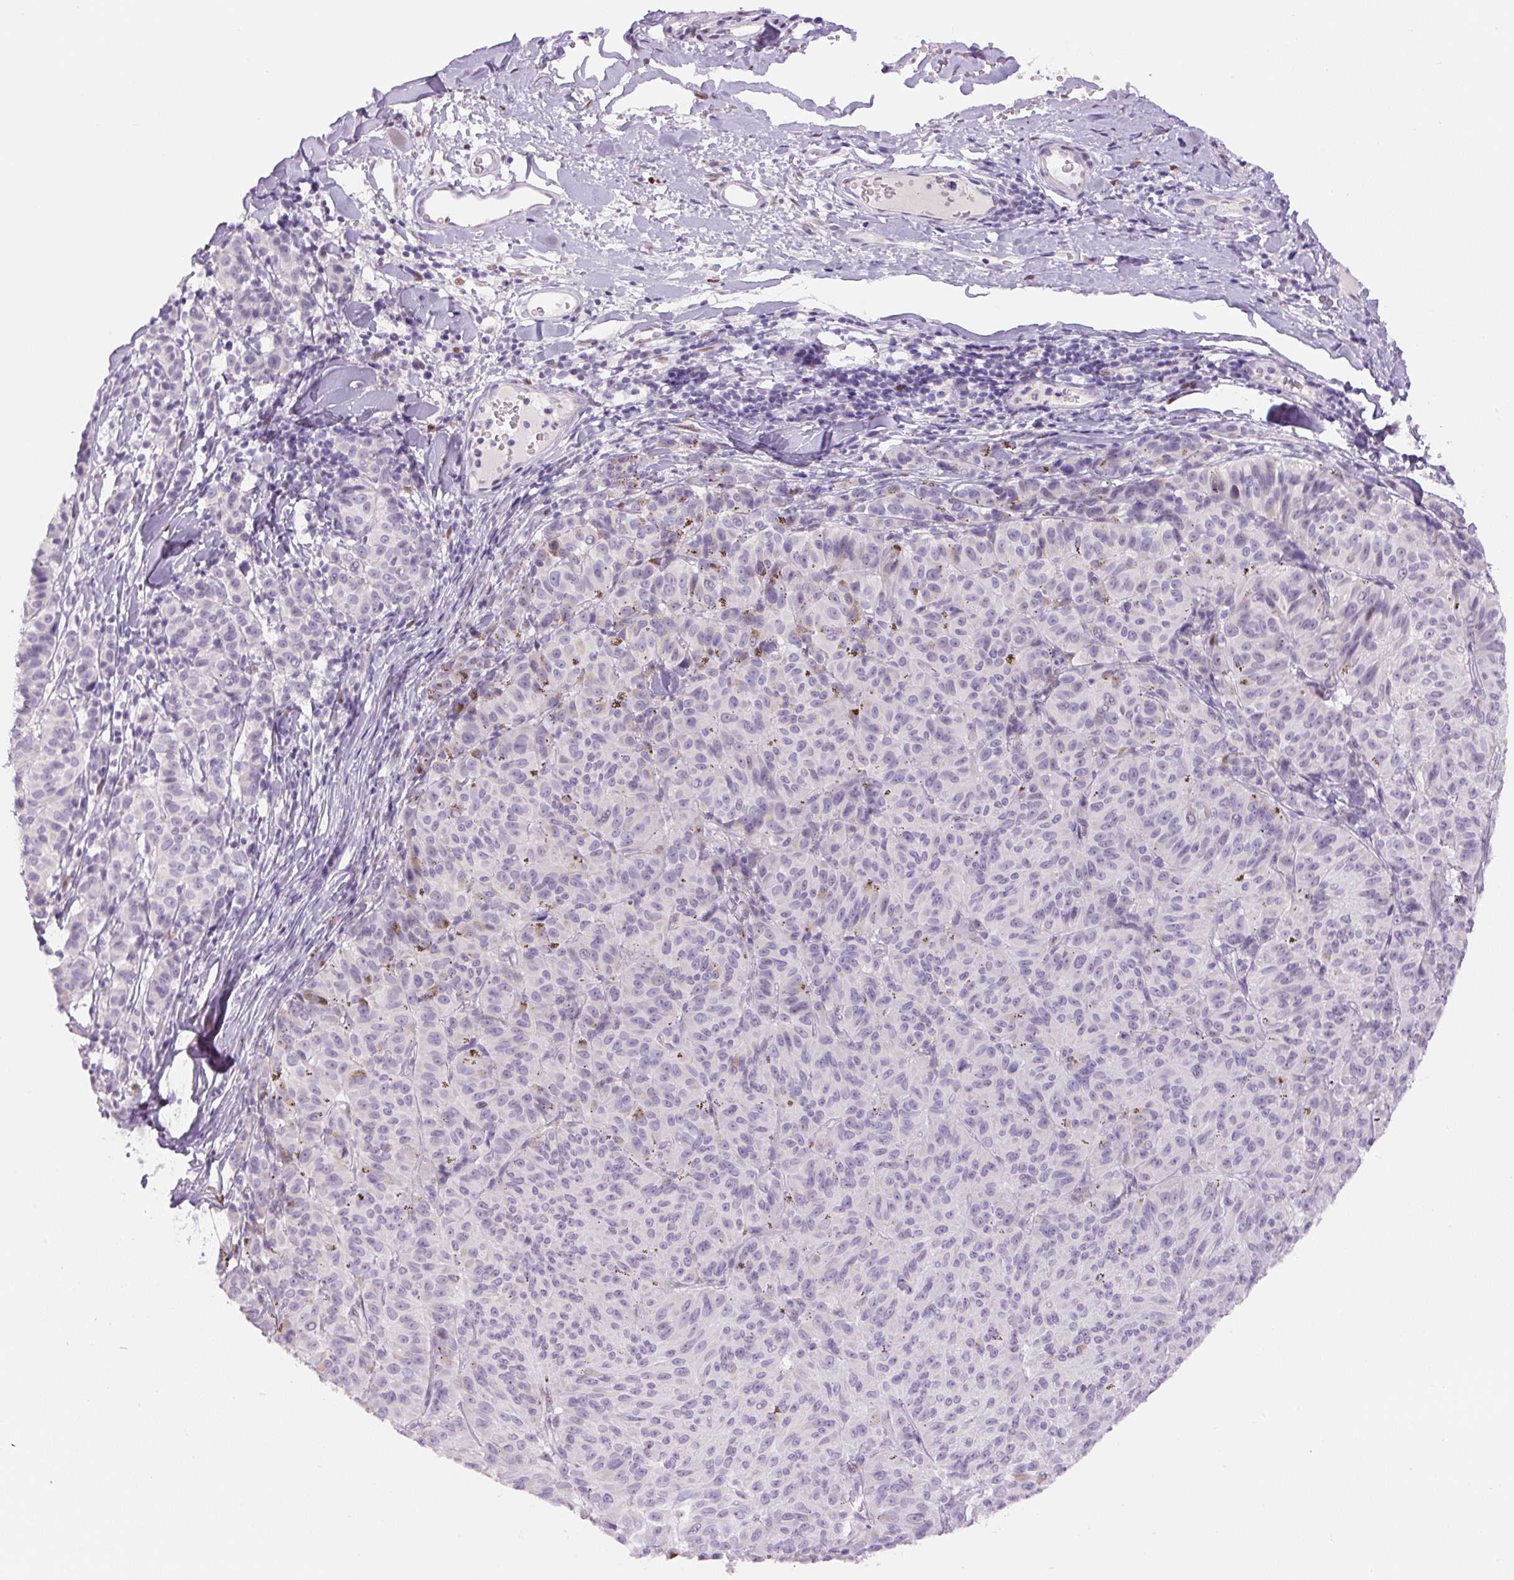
{"staining": {"intensity": "negative", "quantity": "none", "location": "none"}, "tissue": "melanoma", "cell_type": "Tumor cells", "image_type": "cancer", "snomed": [{"axis": "morphology", "description": "Malignant melanoma, NOS"}, {"axis": "topography", "description": "Skin"}], "caption": "High power microscopy photomicrograph of an immunohistochemistry histopathology image of melanoma, revealing no significant expression in tumor cells.", "gene": "SIX1", "patient": {"sex": "female", "age": 72}}